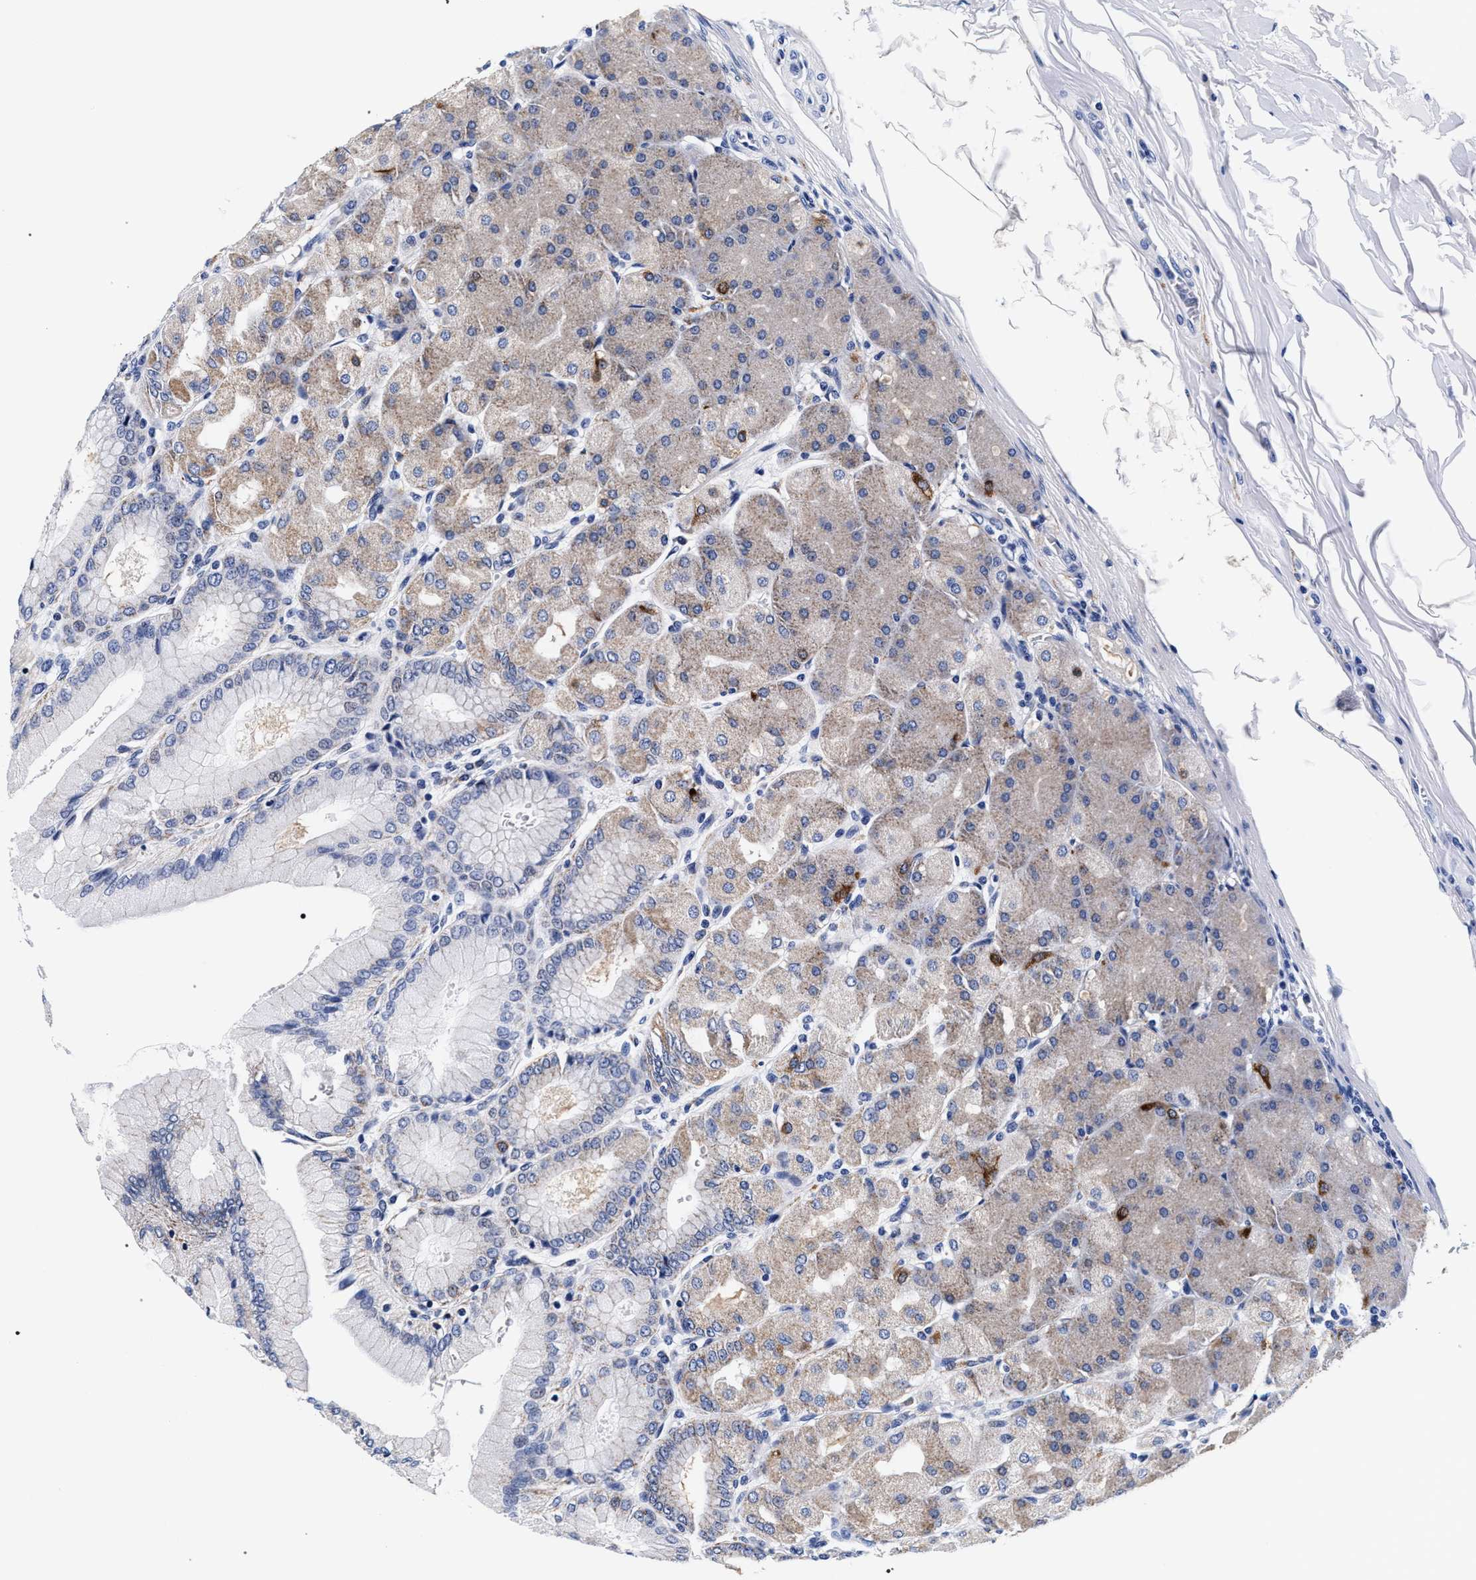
{"staining": {"intensity": "strong", "quantity": "<25%", "location": "cytoplasmic/membranous"}, "tissue": "stomach", "cell_type": "Glandular cells", "image_type": "normal", "snomed": [{"axis": "morphology", "description": "Normal tissue, NOS"}, {"axis": "topography", "description": "Stomach, upper"}], "caption": "Immunohistochemistry histopathology image of normal stomach: human stomach stained using immunohistochemistry displays medium levels of strong protein expression localized specifically in the cytoplasmic/membranous of glandular cells, appearing as a cytoplasmic/membranous brown color.", "gene": "RAB3B", "patient": {"sex": "female", "age": 56}}